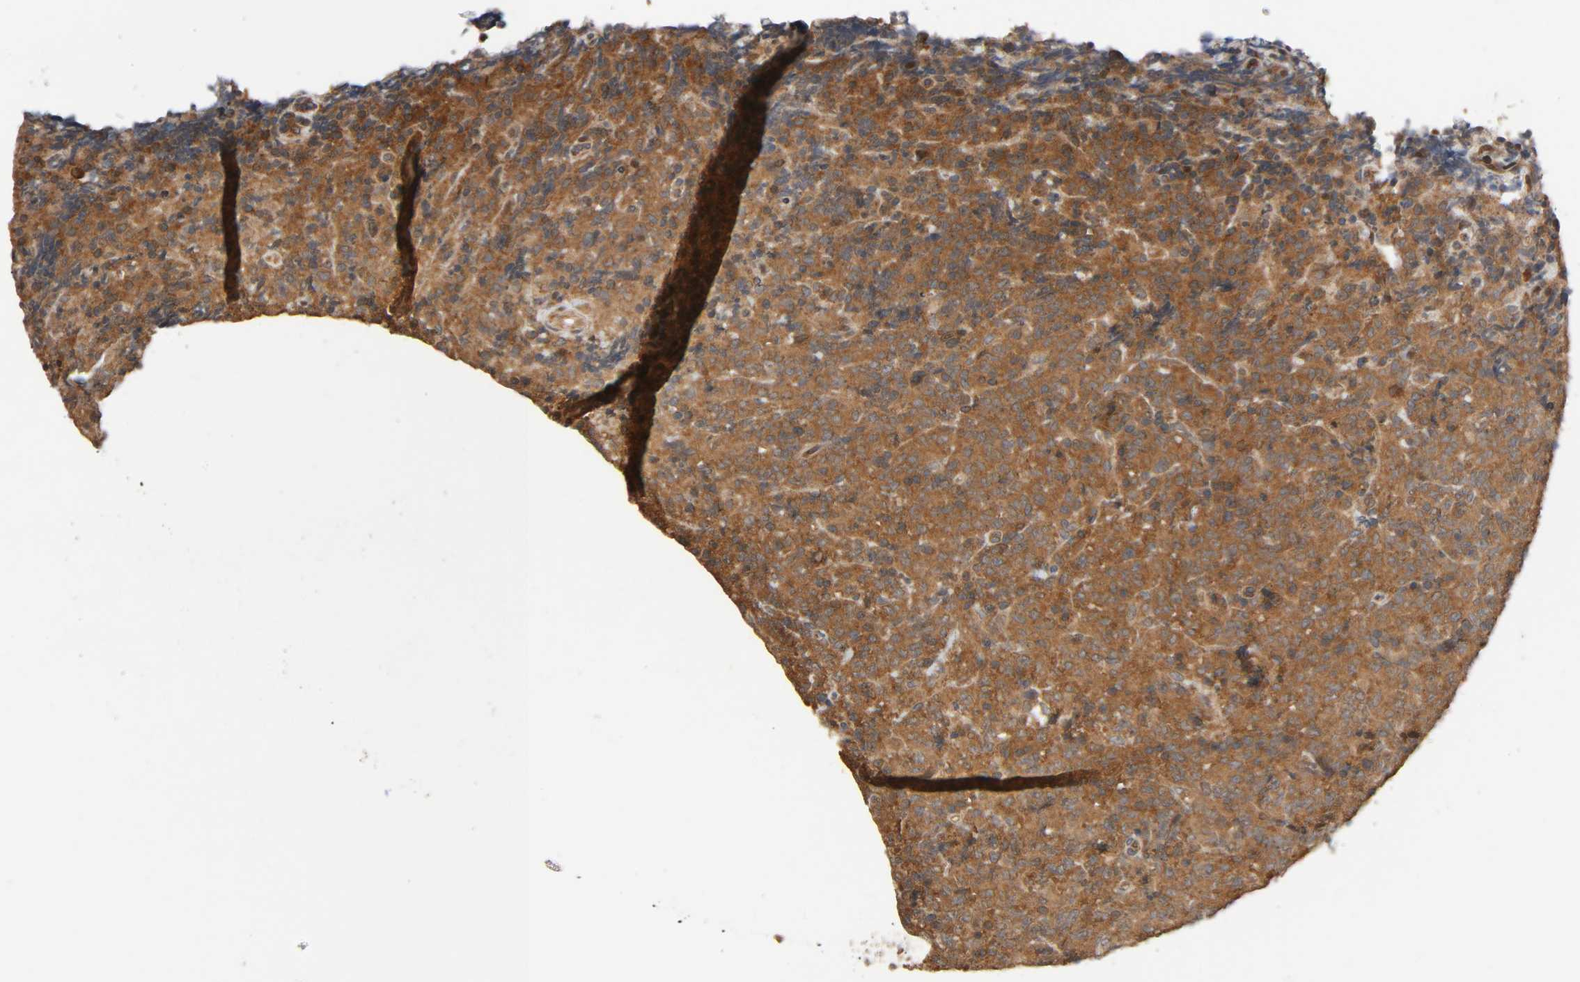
{"staining": {"intensity": "moderate", "quantity": ">75%", "location": "cytoplasmic/membranous"}, "tissue": "lymphoma", "cell_type": "Tumor cells", "image_type": "cancer", "snomed": [{"axis": "morphology", "description": "Malignant lymphoma, non-Hodgkin's type, High grade"}, {"axis": "topography", "description": "Tonsil"}], "caption": "Malignant lymphoma, non-Hodgkin's type (high-grade) stained for a protein reveals moderate cytoplasmic/membranous positivity in tumor cells.", "gene": "PPP2R1B", "patient": {"sex": "female", "age": 36}}